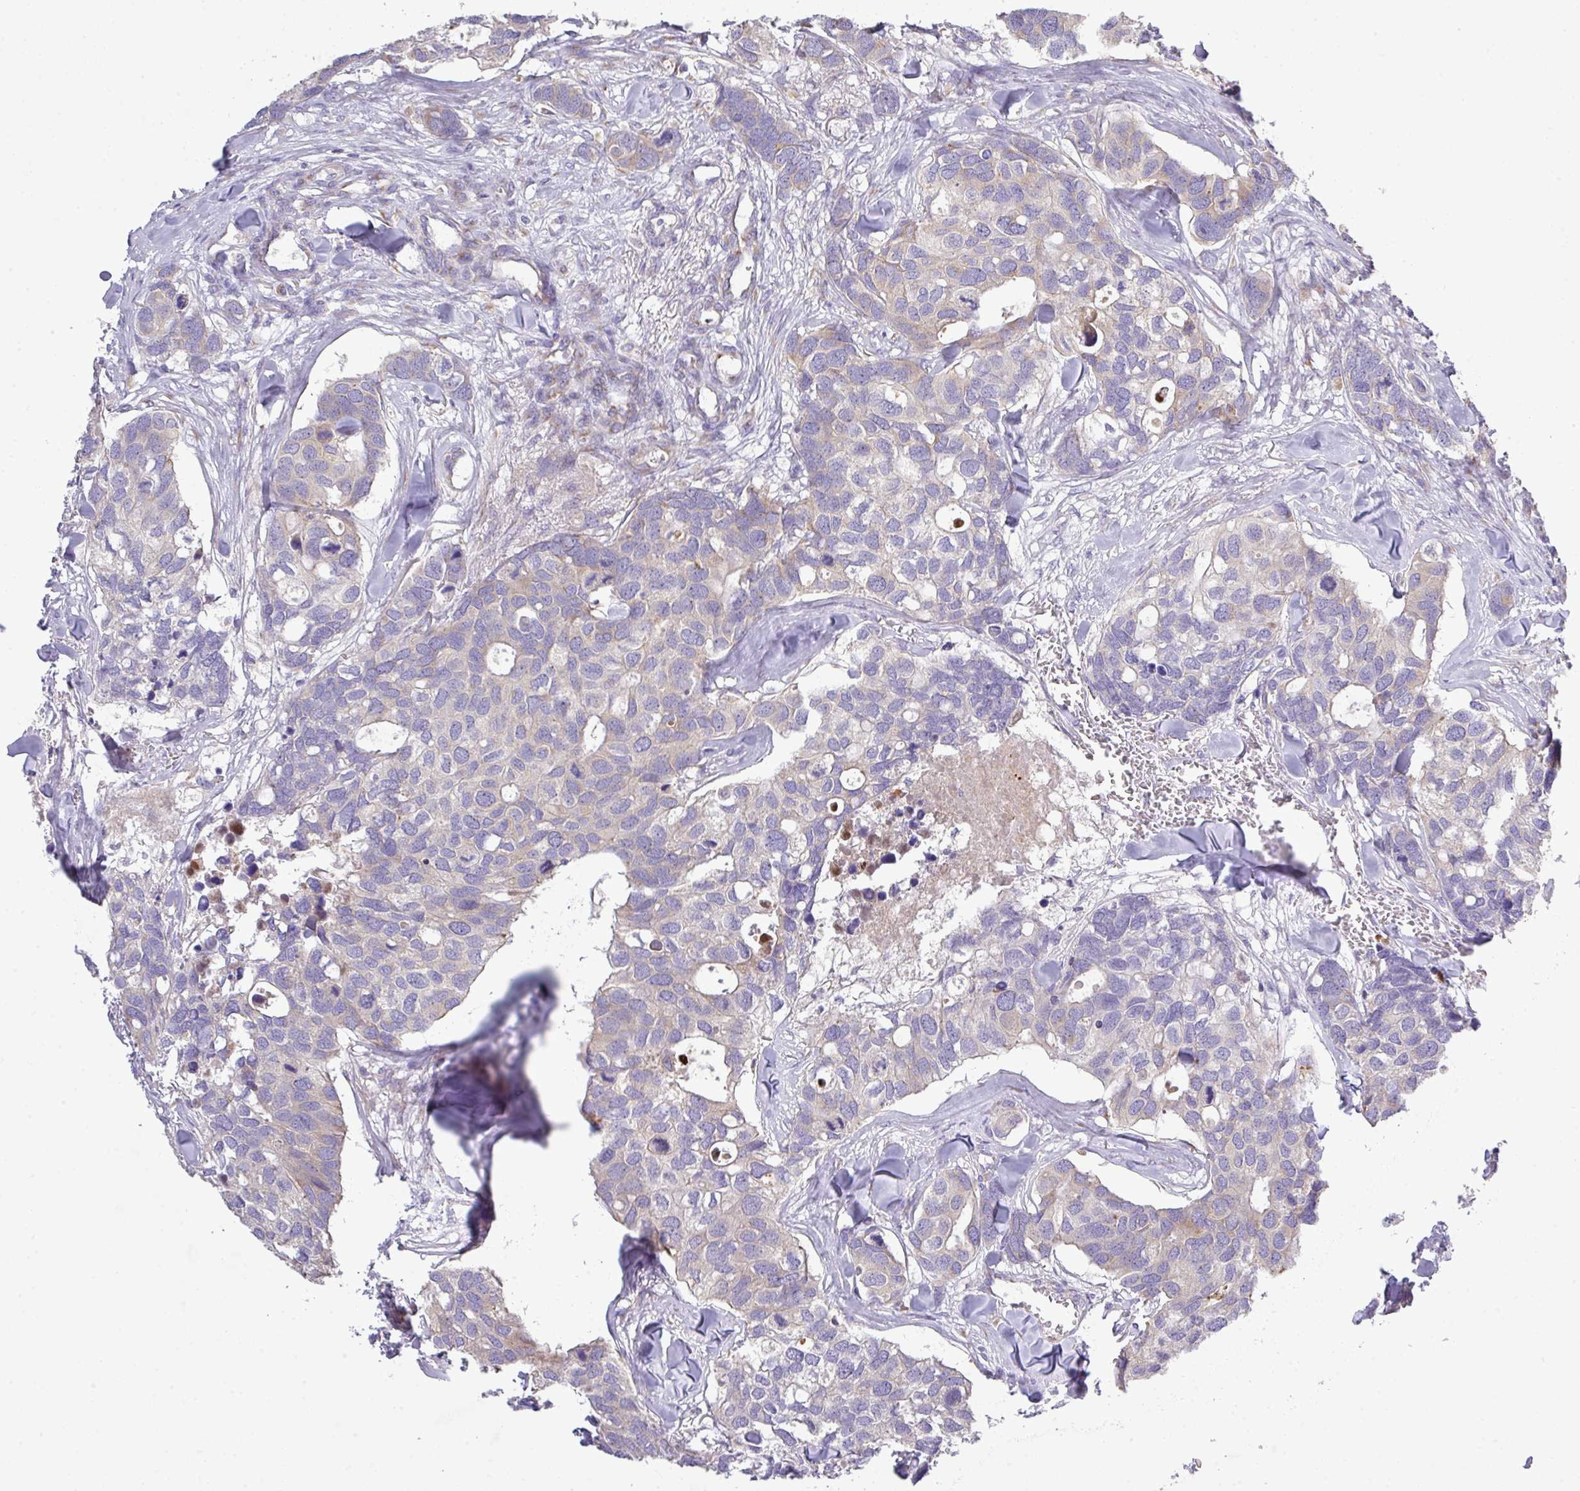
{"staining": {"intensity": "weak", "quantity": "<25%", "location": "cytoplasmic/membranous"}, "tissue": "breast cancer", "cell_type": "Tumor cells", "image_type": "cancer", "snomed": [{"axis": "morphology", "description": "Duct carcinoma"}, {"axis": "topography", "description": "Breast"}], "caption": "Immunohistochemistry histopathology image of neoplastic tissue: human invasive ductal carcinoma (breast) stained with DAB shows no significant protein expression in tumor cells. Nuclei are stained in blue.", "gene": "VTI1A", "patient": {"sex": "female", "age": 83}}